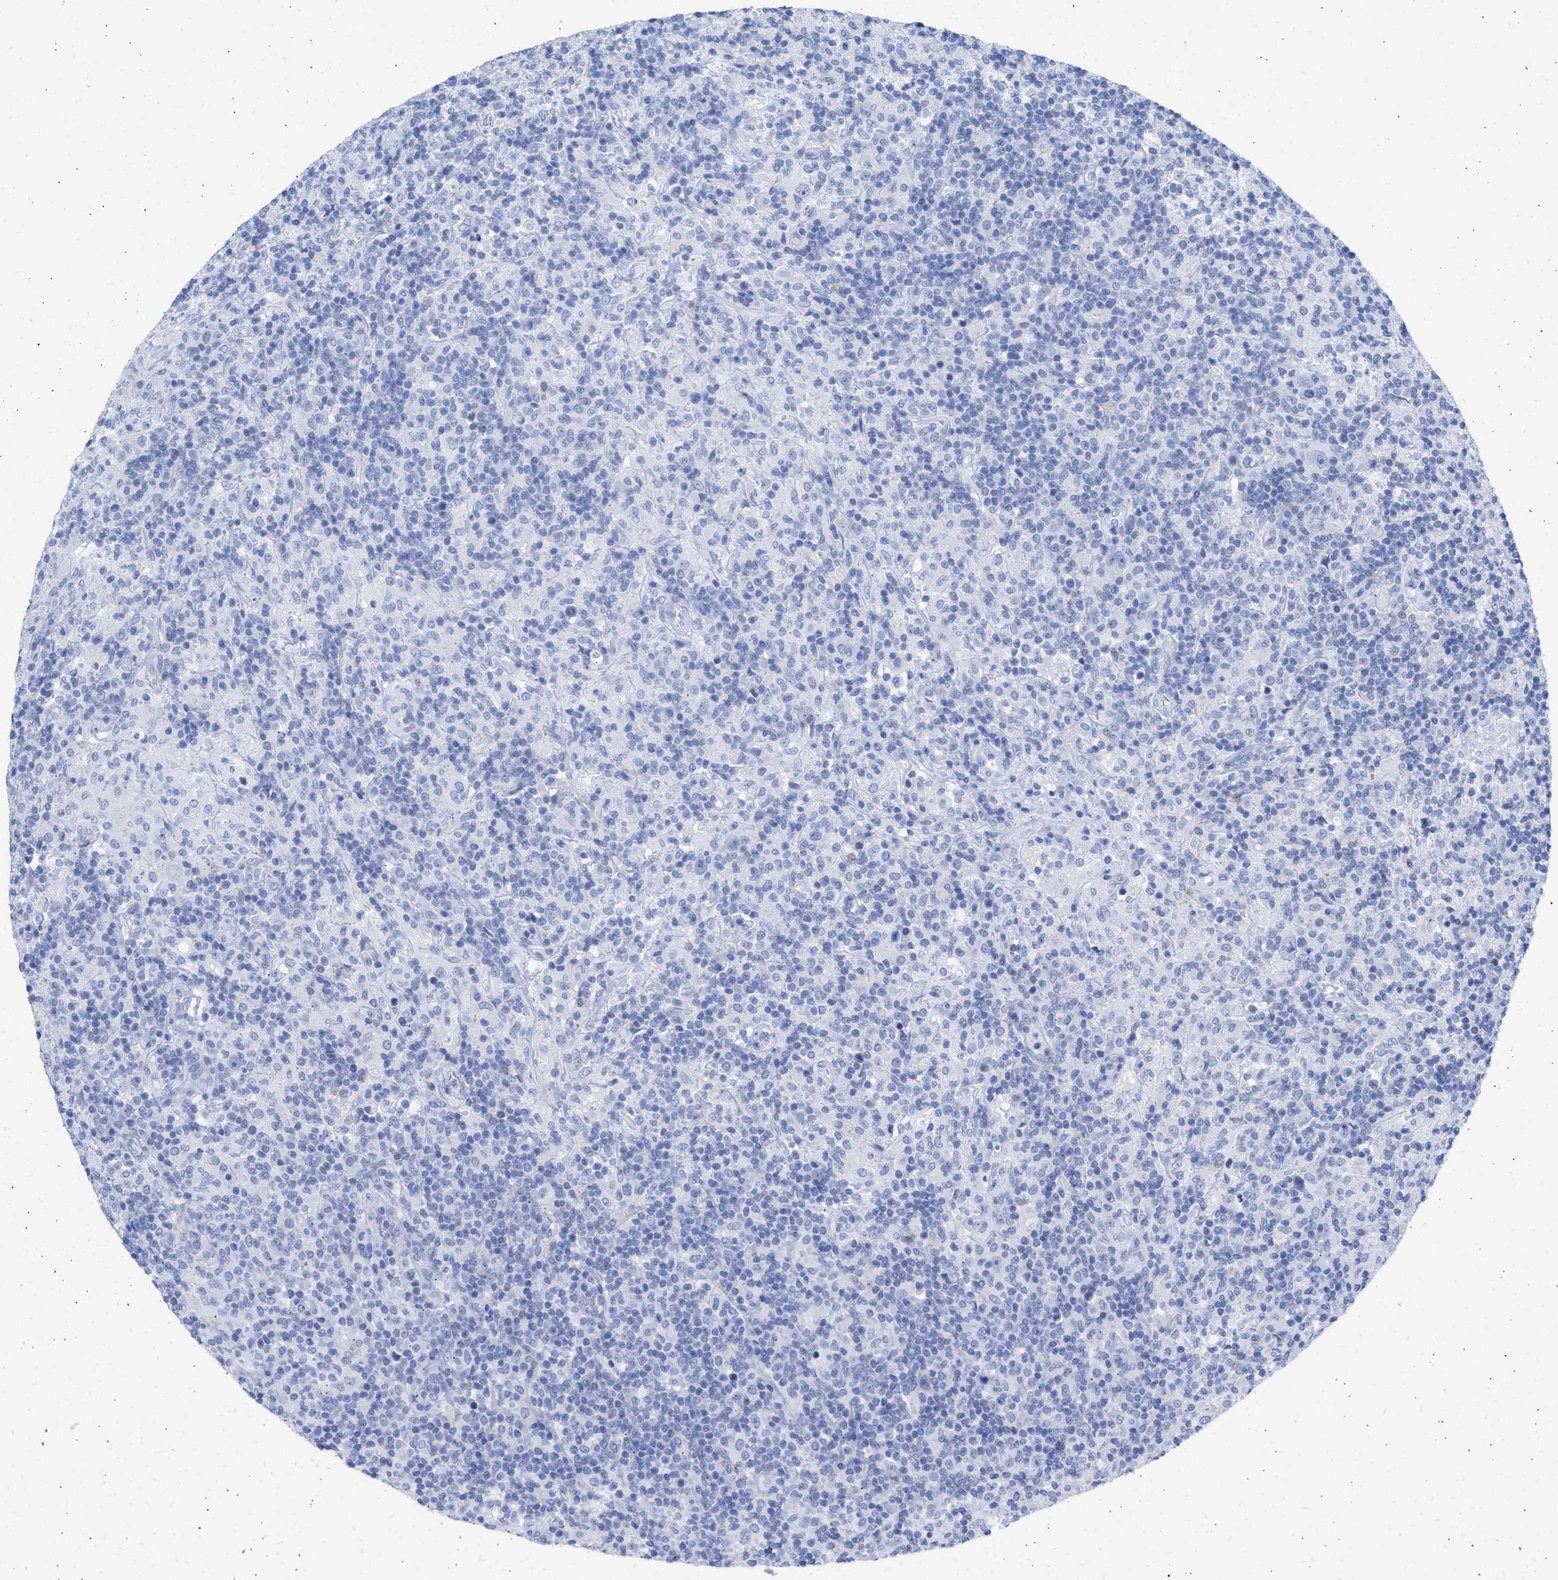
{"staining": {"intensity": "negative", "quantity": "none", "location": "none"}, "tissue": "lymphoma", "cell_type": "Tumor cells", "image_type": "cancer", "snomed": [{"axis": "morphology", "description": "Hodgkin's disease, NOS"}, {"axis": "topography", "description": "Lymph node"}], "caption": "Hodgkin's disease was stained to show a protein in brown. There is no significant staining in tumor cells.", "gene": "NCAM1", "patient": {"sex": "male", "age": 70}}